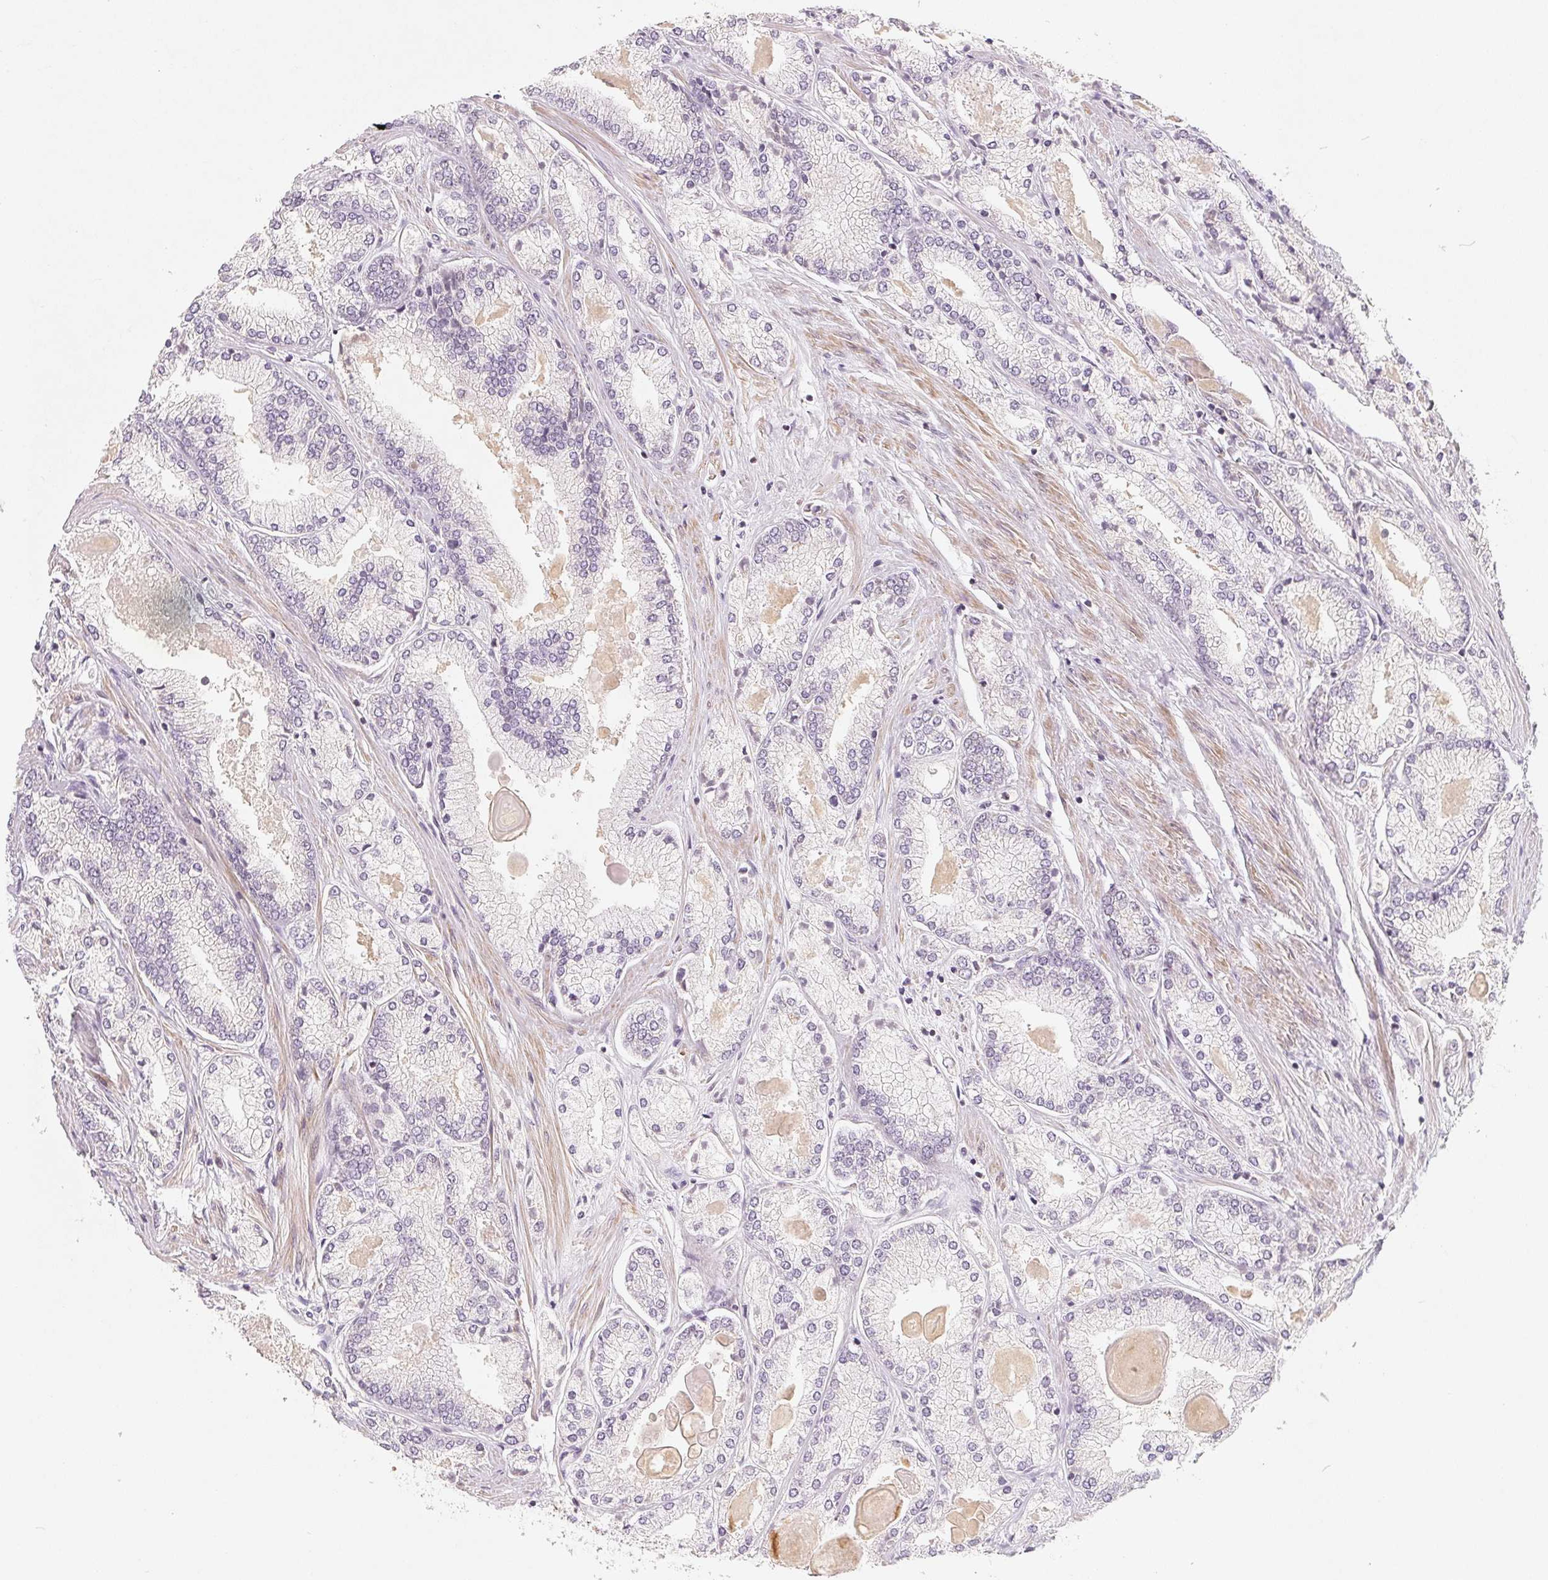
{"staining": {"intensity": "negative", "quantity": "none", "location": "none"}, "tissue": "prostate cancer", "cell_type": "Tumor cells", "image_type": "cancer", "snomed": [{"axis": "morphology", "description": "Adenocarcinoma, High grade"}, {"axis": "topography", "description": "Prostate"}], "caption": "The photomicrograph demonstrates no significant staining in tumor cells of prostate cancer.", "gene": "GHITM", "patient": {"sex": "male", "age": 68}}